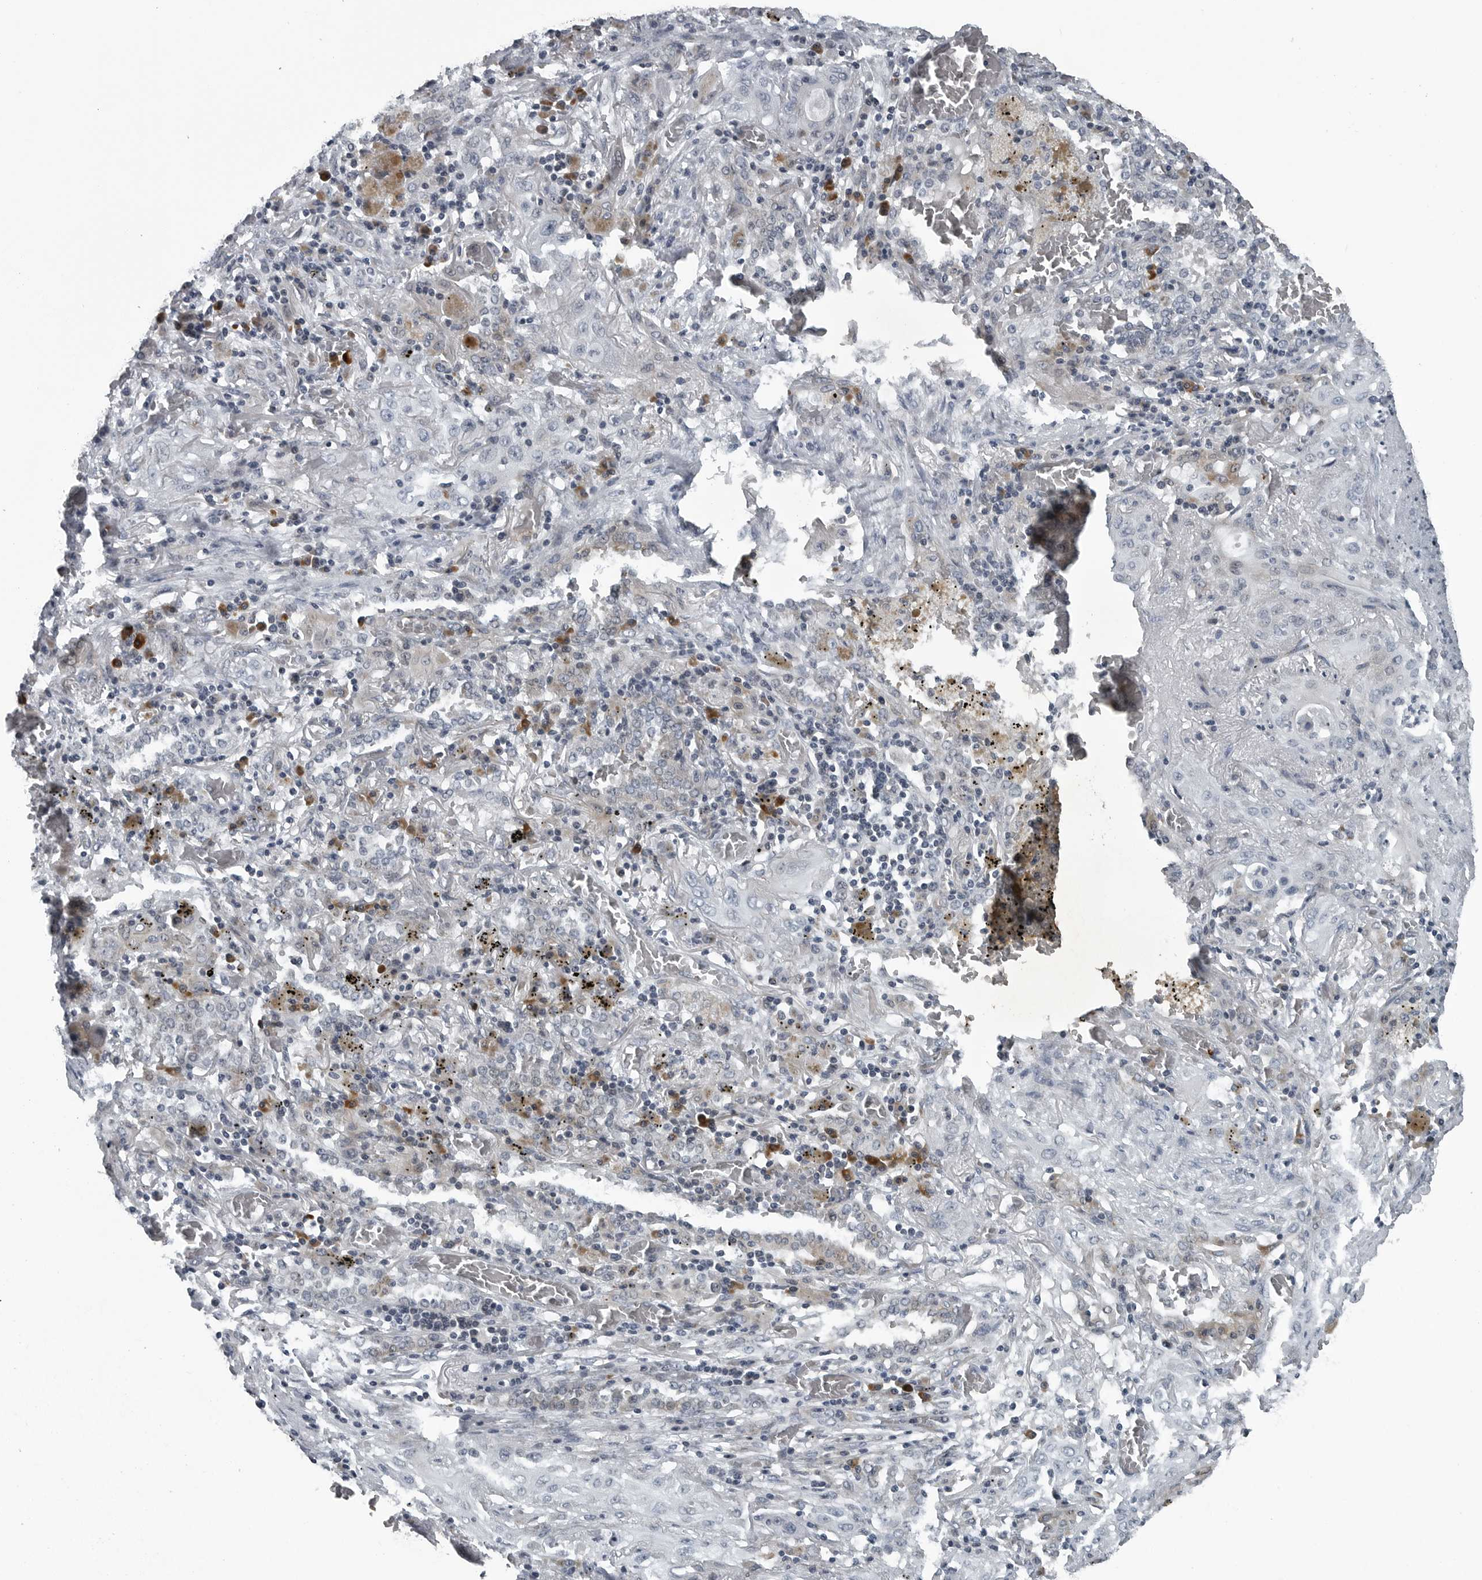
{"staining": {"intensity": "negative", "quantity": "none", "location": "none"}, "tissue": "lung cancer", "cell_type": "Tumor cells", "image_type": "cancer", "snomed": [{"axis": "morphology", "description": "Squamous cell carcinoma, NOS"}, {"axis": "topography", "description": "Lung"}], "caption": "DAB immunohistochemical staining of lung squamous cell carcinoma displays no significant positivity in tumor cells.", "gene": "DNAAF11", "patient": {"sex": "female", "age": 47}}